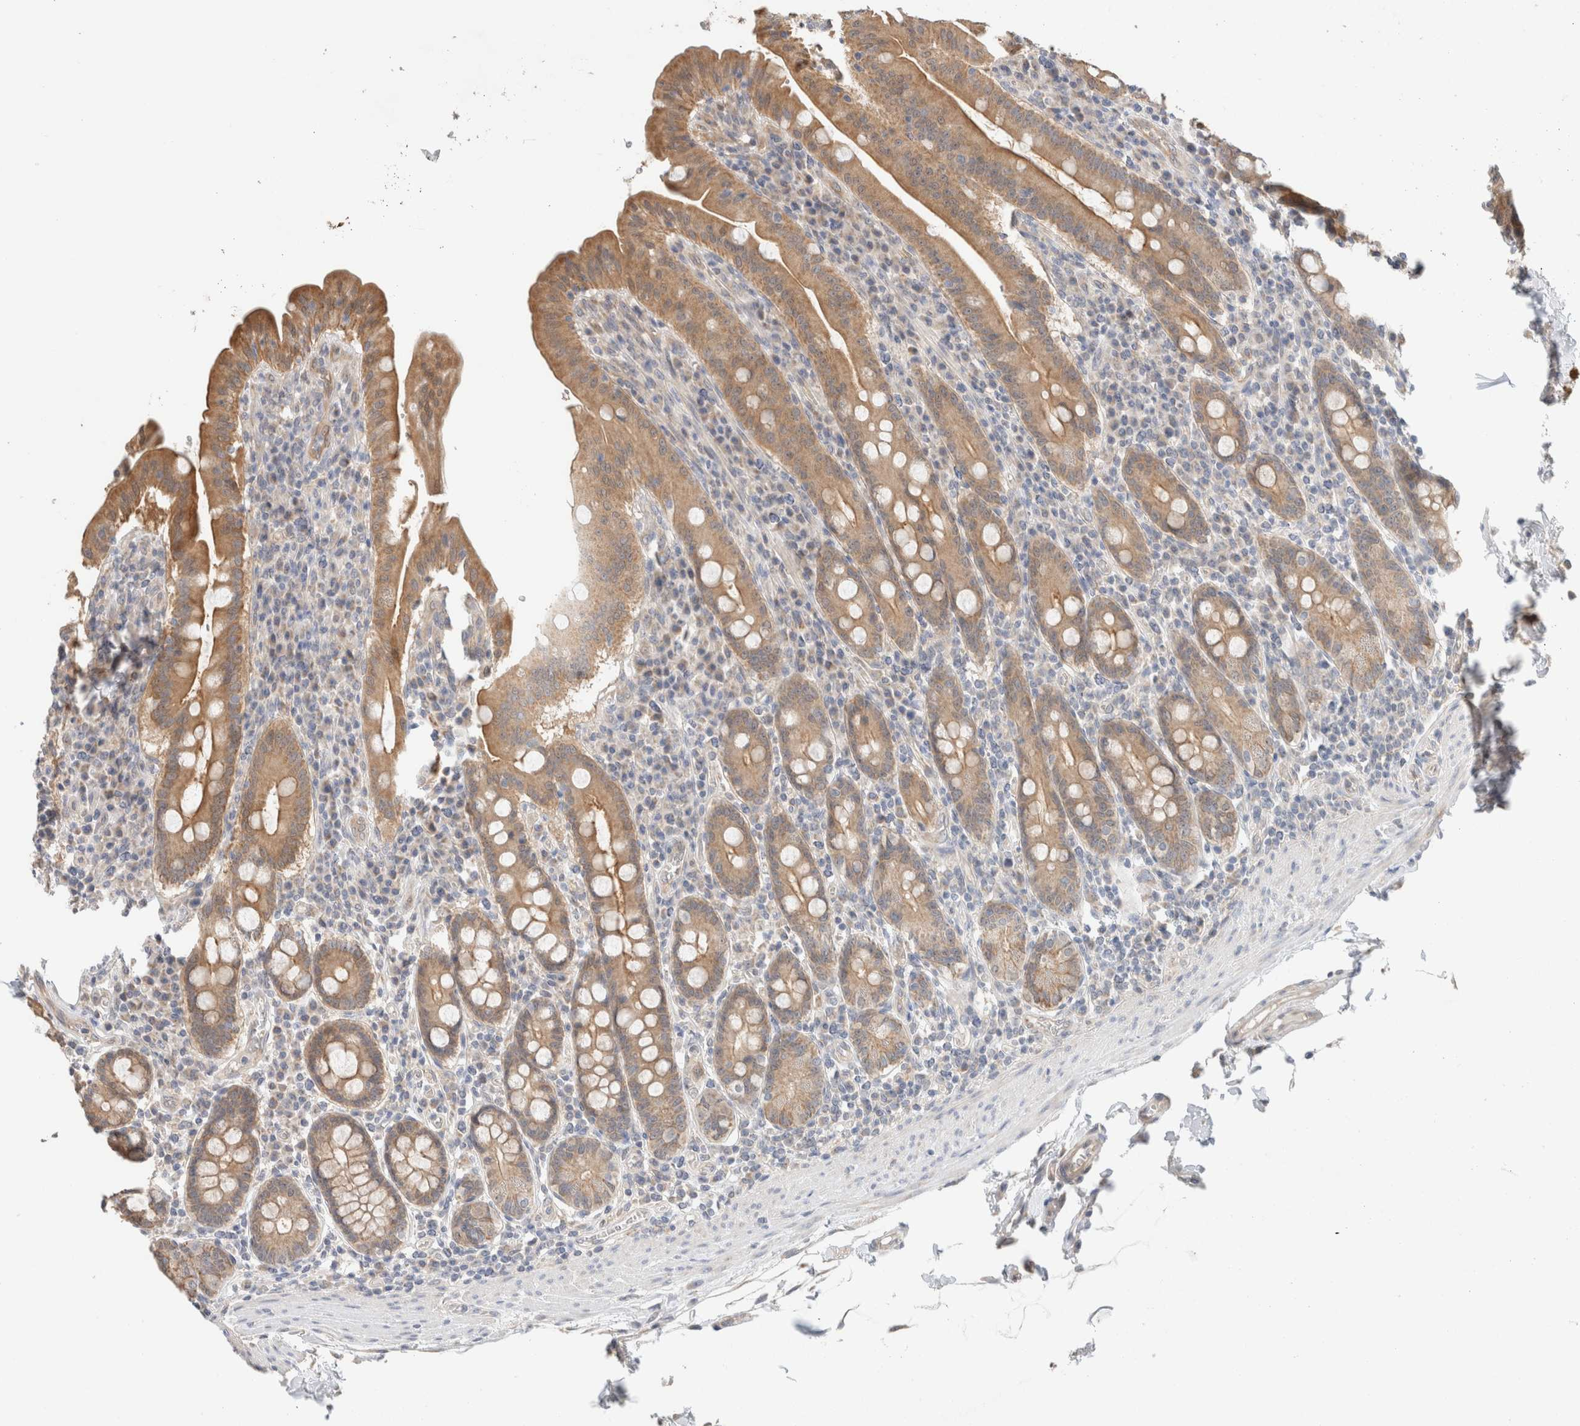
{"staining": {"intensity": "moderate", "quantity": ">75%", "location": "cytoplasmic/membranous"}, "tissue": "duodenum", "cell_type": "Glandular cells", "image_type": "normal", "snomed": [{"axis": "morphology", "description": "Normal tissue, NOS"}, {"axis": "morphology", "description": "Adenocarcinoma, NOS"}, {"axis": "topography", "description": "Pancreas"}, {"axis": "topography", "description": "Duodenum"}], "caption": "Duodenum stained with DAB immunohistochemistry reveals medium levels of moderate cytoplasmic/membranous staining in about >75% of glandular cells.", "gene": "CA13", "patient": {"sex": "male", "age": 50}}